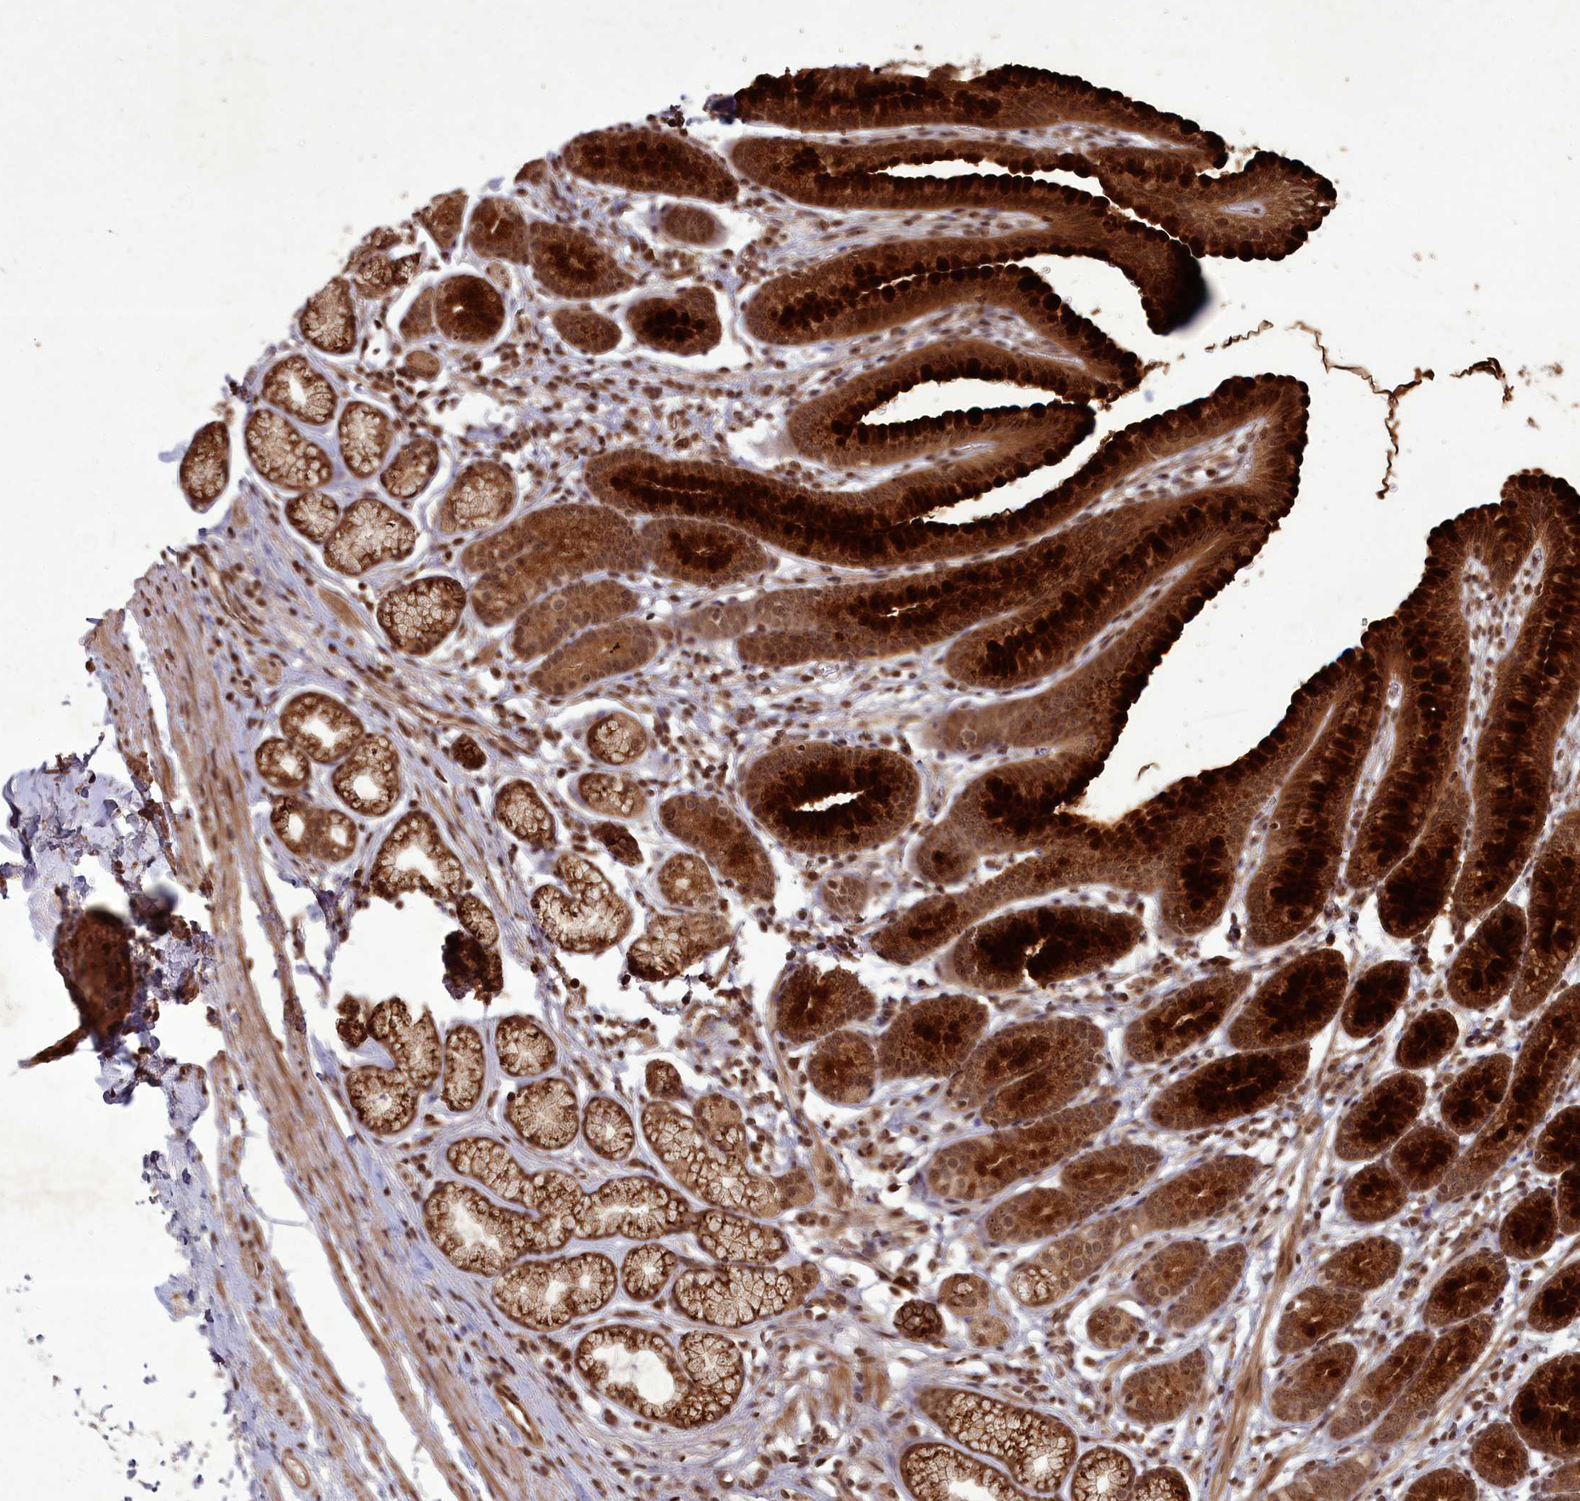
{"staining": {"intensity": "strong", "quantity": ">75%", "location": "cytoplasmic/membranous,nuclear"}, "tissue": "stomach", "cell_type": "Glandular cells", "image_type": "normal", "snomed": [{"axis": "morphology", "description": "Normal tissue, NOS"}, {"axis": "topography", "description": "Stomach"}], "caption": "The image exhibits staining of benign stomach, revealing strong cytoplasmic/membranous,nuclear protein staining (brown color) within glandular cells. The protein of interest is shown in brown color, while the nuclei are stained blue.", "gene": "SRMS", "patient": {"sex": "male", "age": 42}}